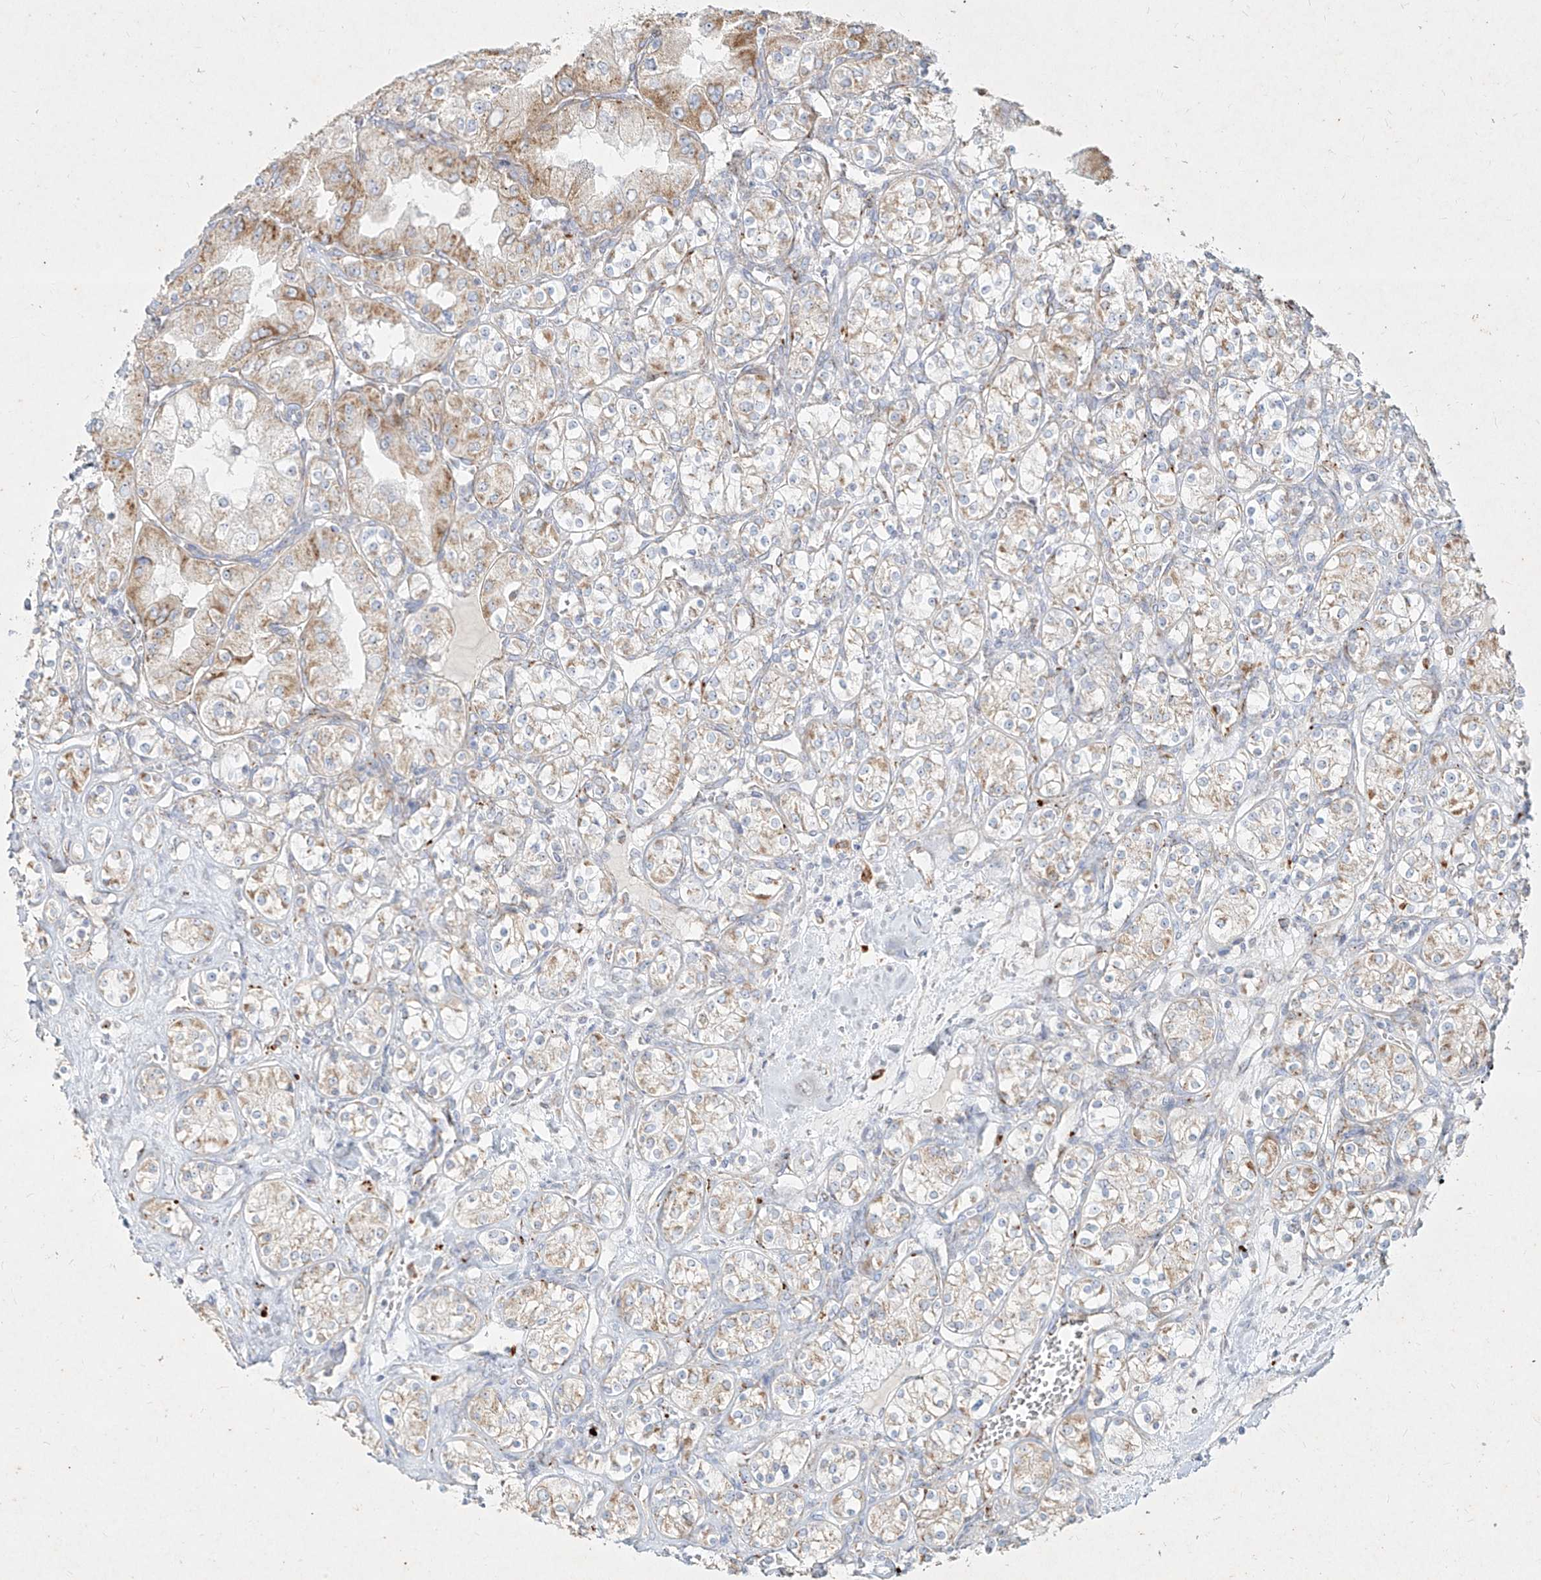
{"staining": {"intensity": "moderate", "quantity": "25%-75%", "location": "cytoplasmic/membranous"}, "tissue": "renal cancer", "cell_type": "Tumor cells", "image_type": "cancer", "snomed": [{"axis": "morphology", "description": "Adenocarcinoma, NOS"}, {"axis": "topography", "description": "Kidney"}], "caption": "A high-resolution histopathology image shows immunohistochemistry (IHC) staining of renal cancer, which exhibits moderate cytoplasmic/membranous positivity in approximately 25%-75% of tumor cells.", "gene": "MTX2", "patient": {"sex": "male", "age": 77}}